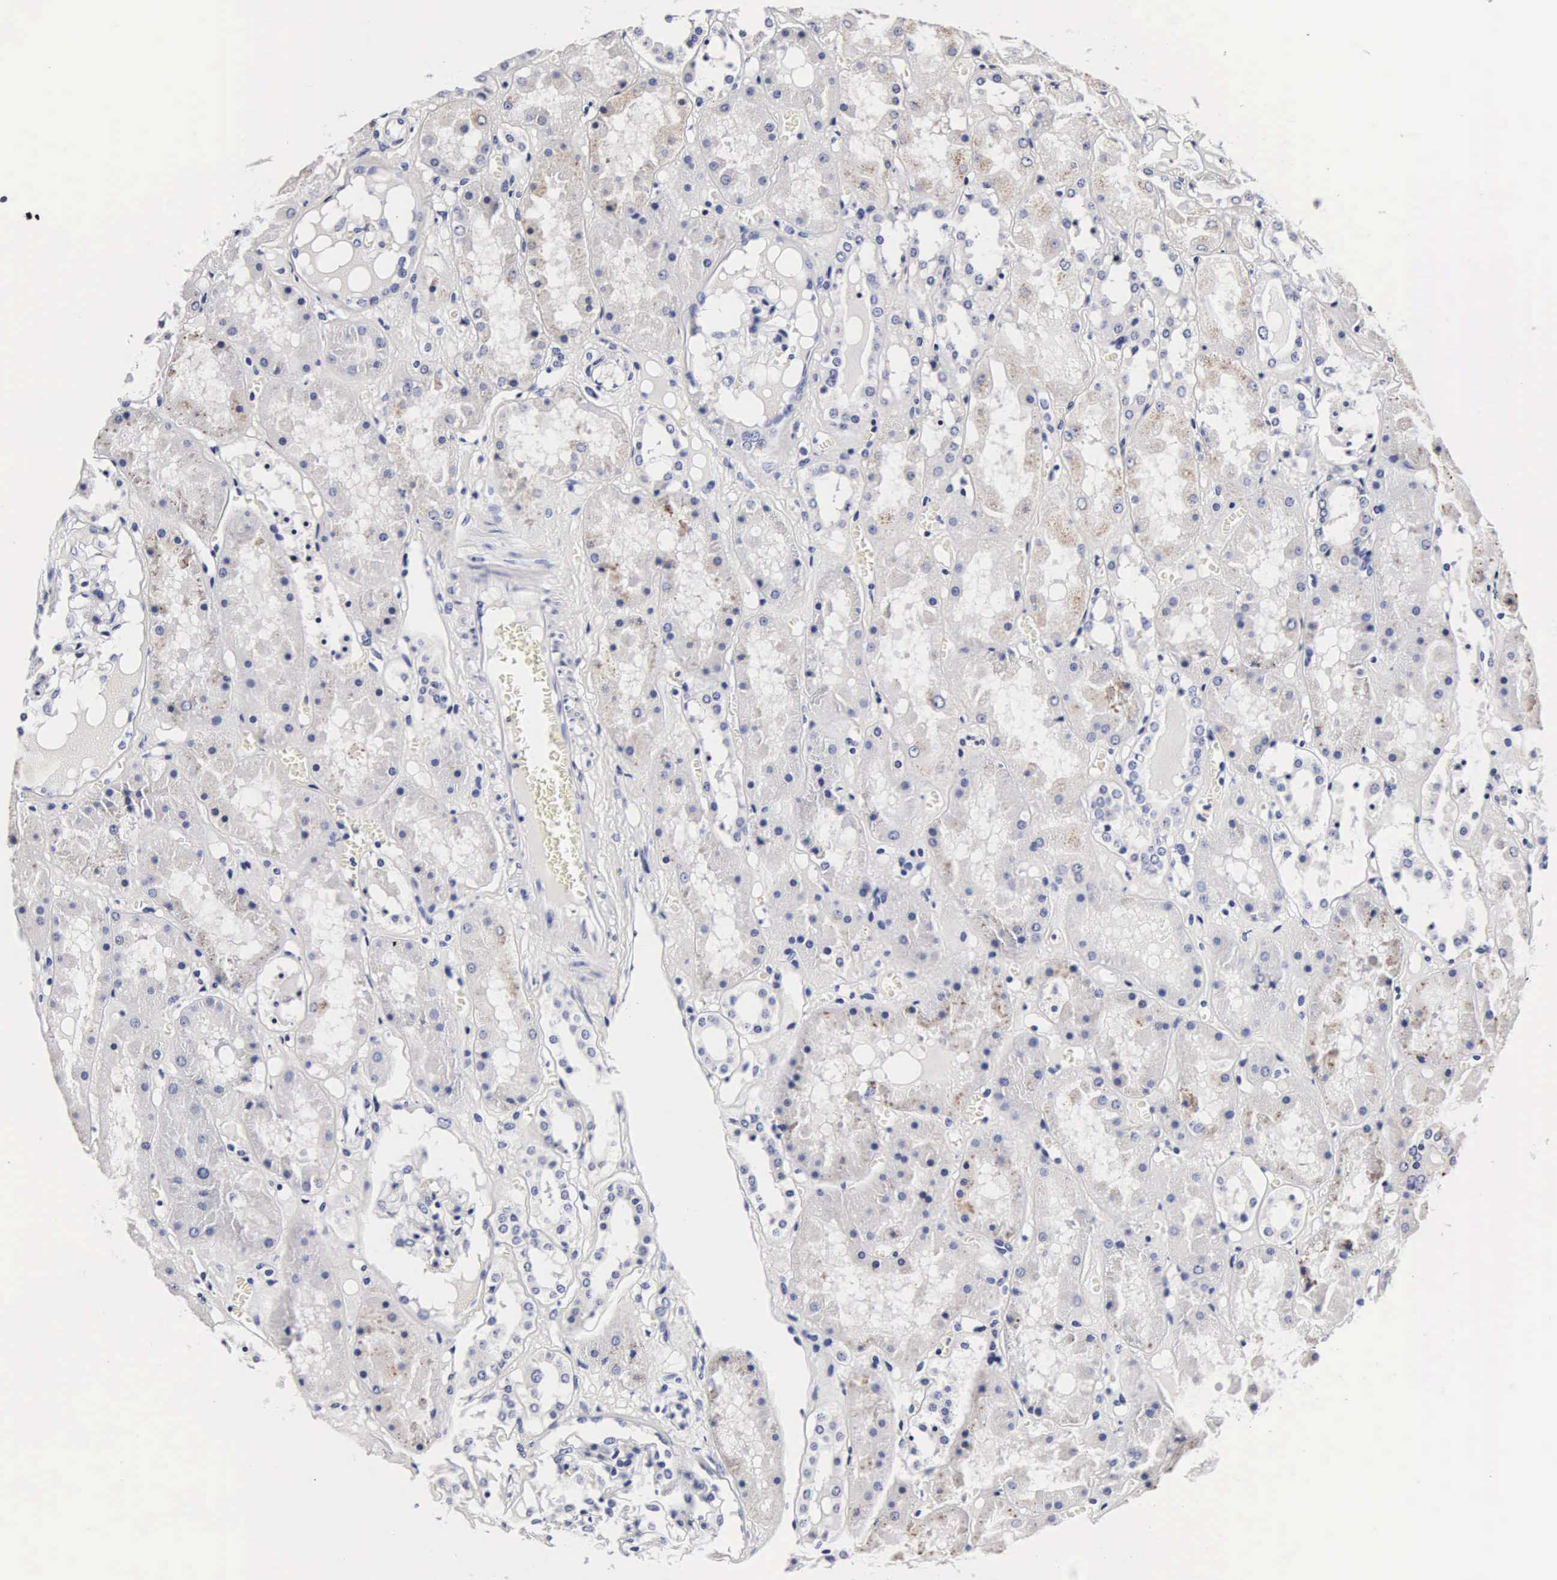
{"staining": {"intensity": "negative", "quantity": "none", "location": "none"}, "tissue": "kidney", "cell_type": "Cells in glomeruli", "image_type": "normal", "snomed": [{"axis": "morphology", "description": "Normal tissue, NOS"}, {"axis": "topography", "description": "Kidney"}], "caption": "Immunohistochemical staining of benign human kidney shows no significant expression in cells in glomeruli. Brightfield microscopy of IHC stained with DAB (brown) and hematoxylin (blue), captured at high magnification.", "gene": "RNASE6", "patient": {"sex": "male", "age": 36}}